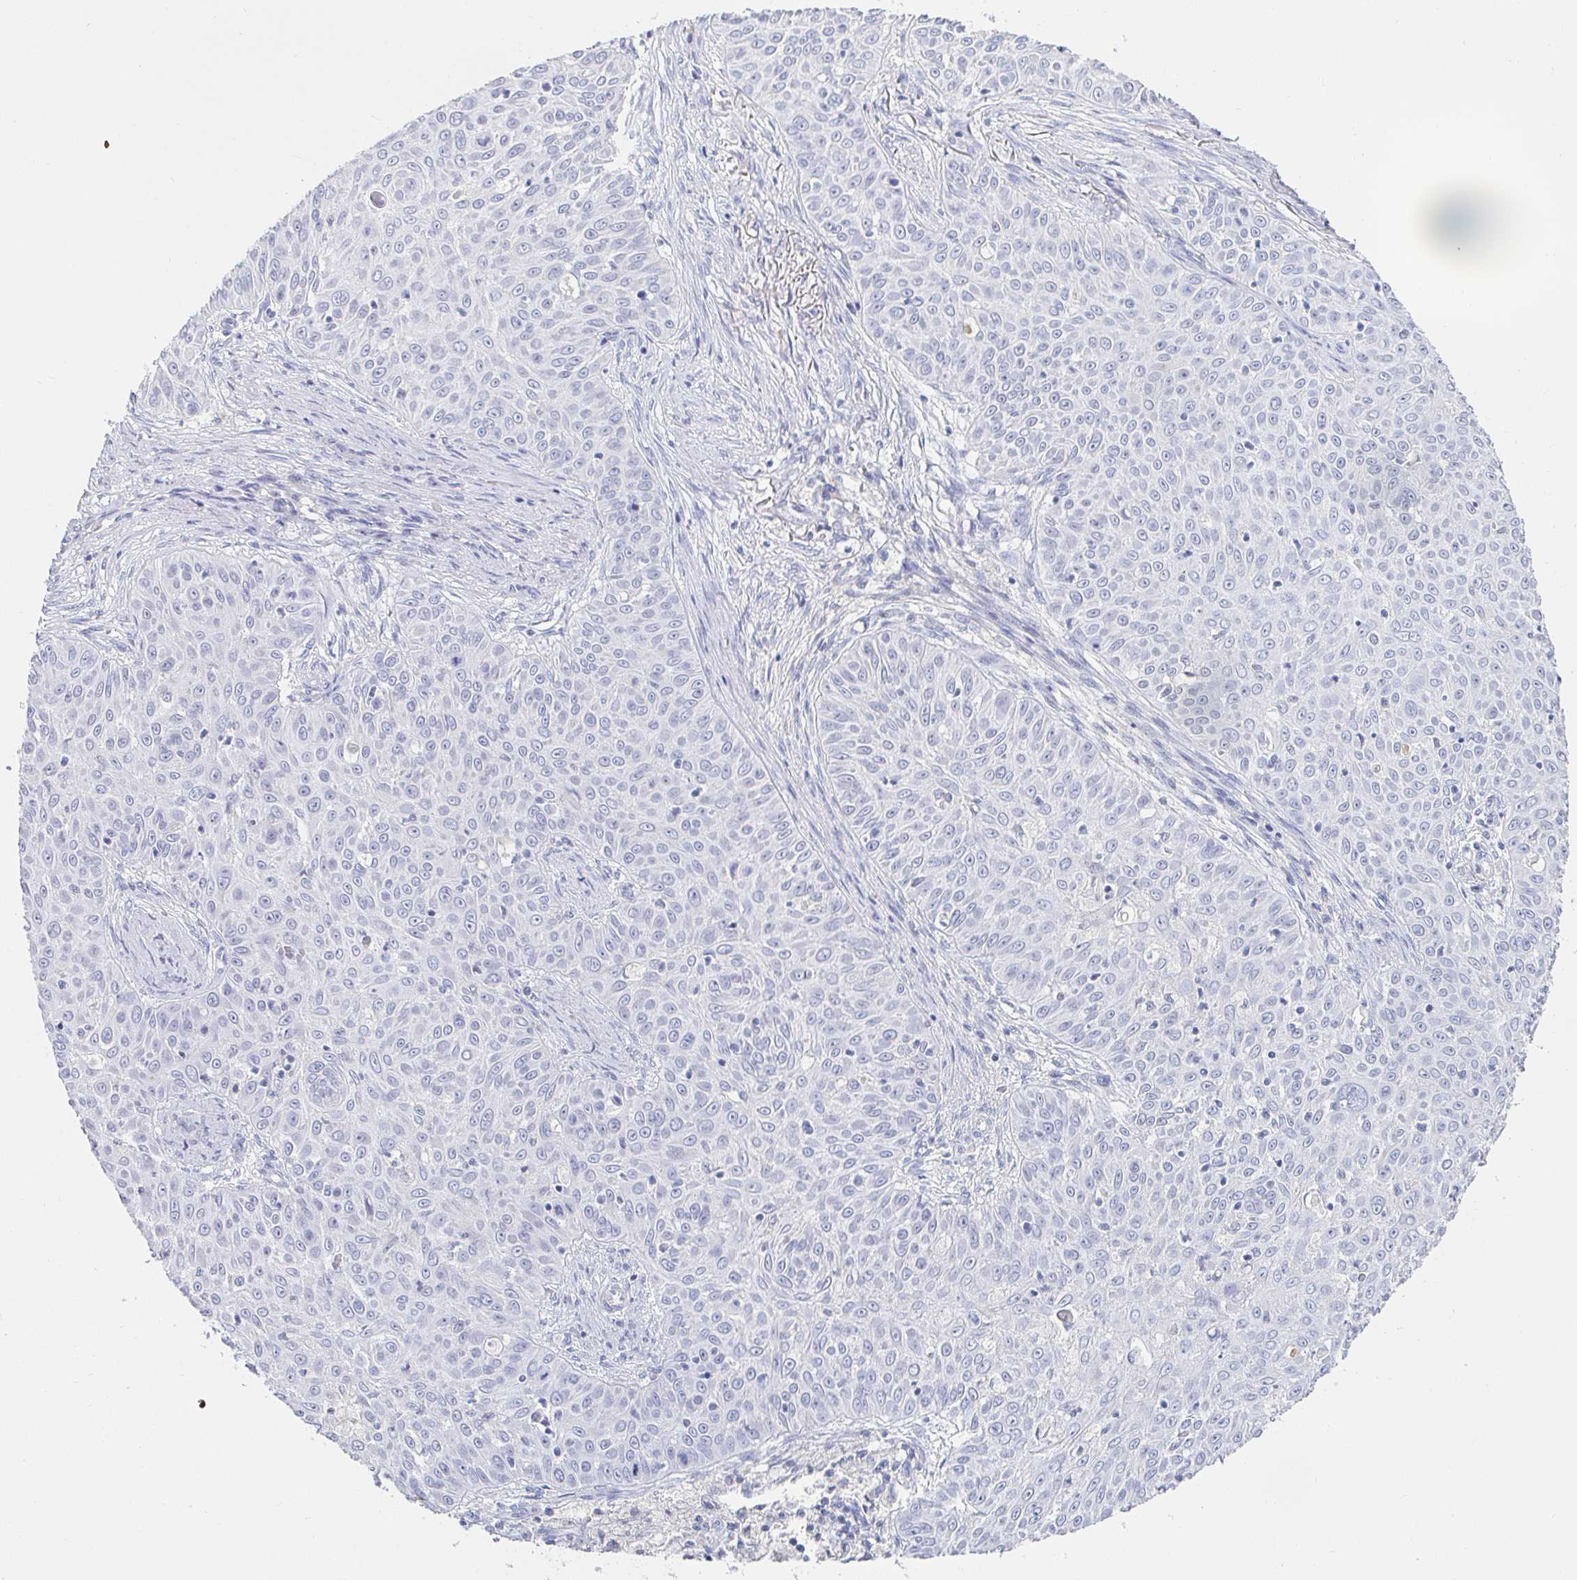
{"staining": {"intensity": "negative", "quantity": "none", "location": "none"}, "tissue": "skin cancer", "cell_type": "Tumor cells", "image_type": "cancer", "snomed": [{"axis": "morphology", "description": "Squamous cell carcinoma, NOS"}, {"axis": "topography", "description": "Skin"}], "caption": "An IHC histopathology image of skin cancer is shown. There is no staining in tumor cells of skin cancer.", "gene": "PDE6B", "patient": {"sex": "male", "age": 82}}